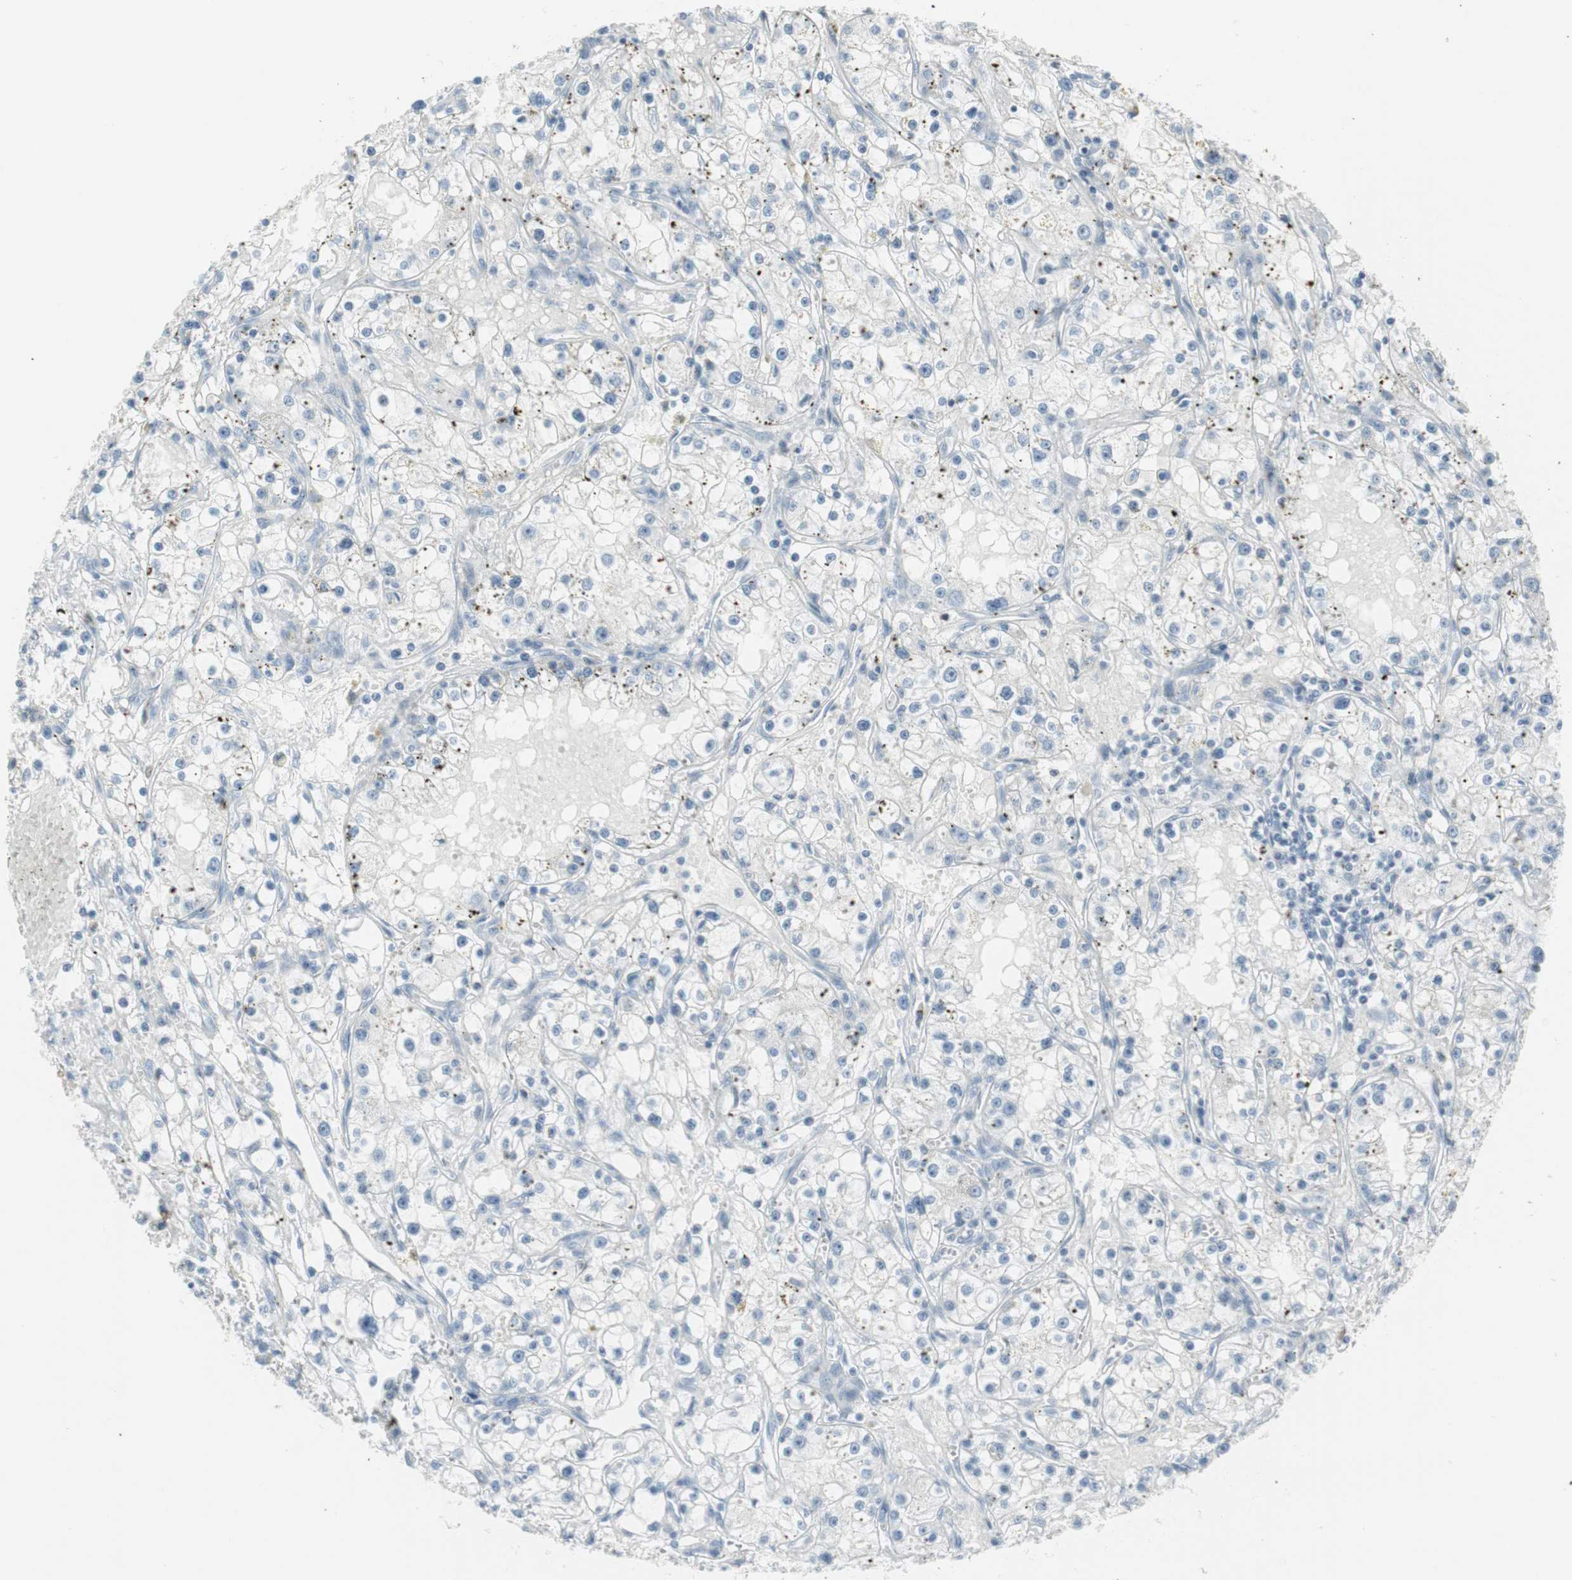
{"staining": {"intensity": "negative", "quantity": "none", "location": "none"}, "tissue": "renal cancer", "cell_type": "Tumor cells", "image_type": "cancer", "snomed": [{"axis": "morphology", "description": "Adenocarcinoma, NOS"}, {"axis": "topography", "description": "Kidney"}], "caption": "DAB immunohistochemical staining of human renal adenocarcinoma displays no significant expression in tumor cells.", "gene": "AGR2", "patient": {"sex": "male", "age": 56}}